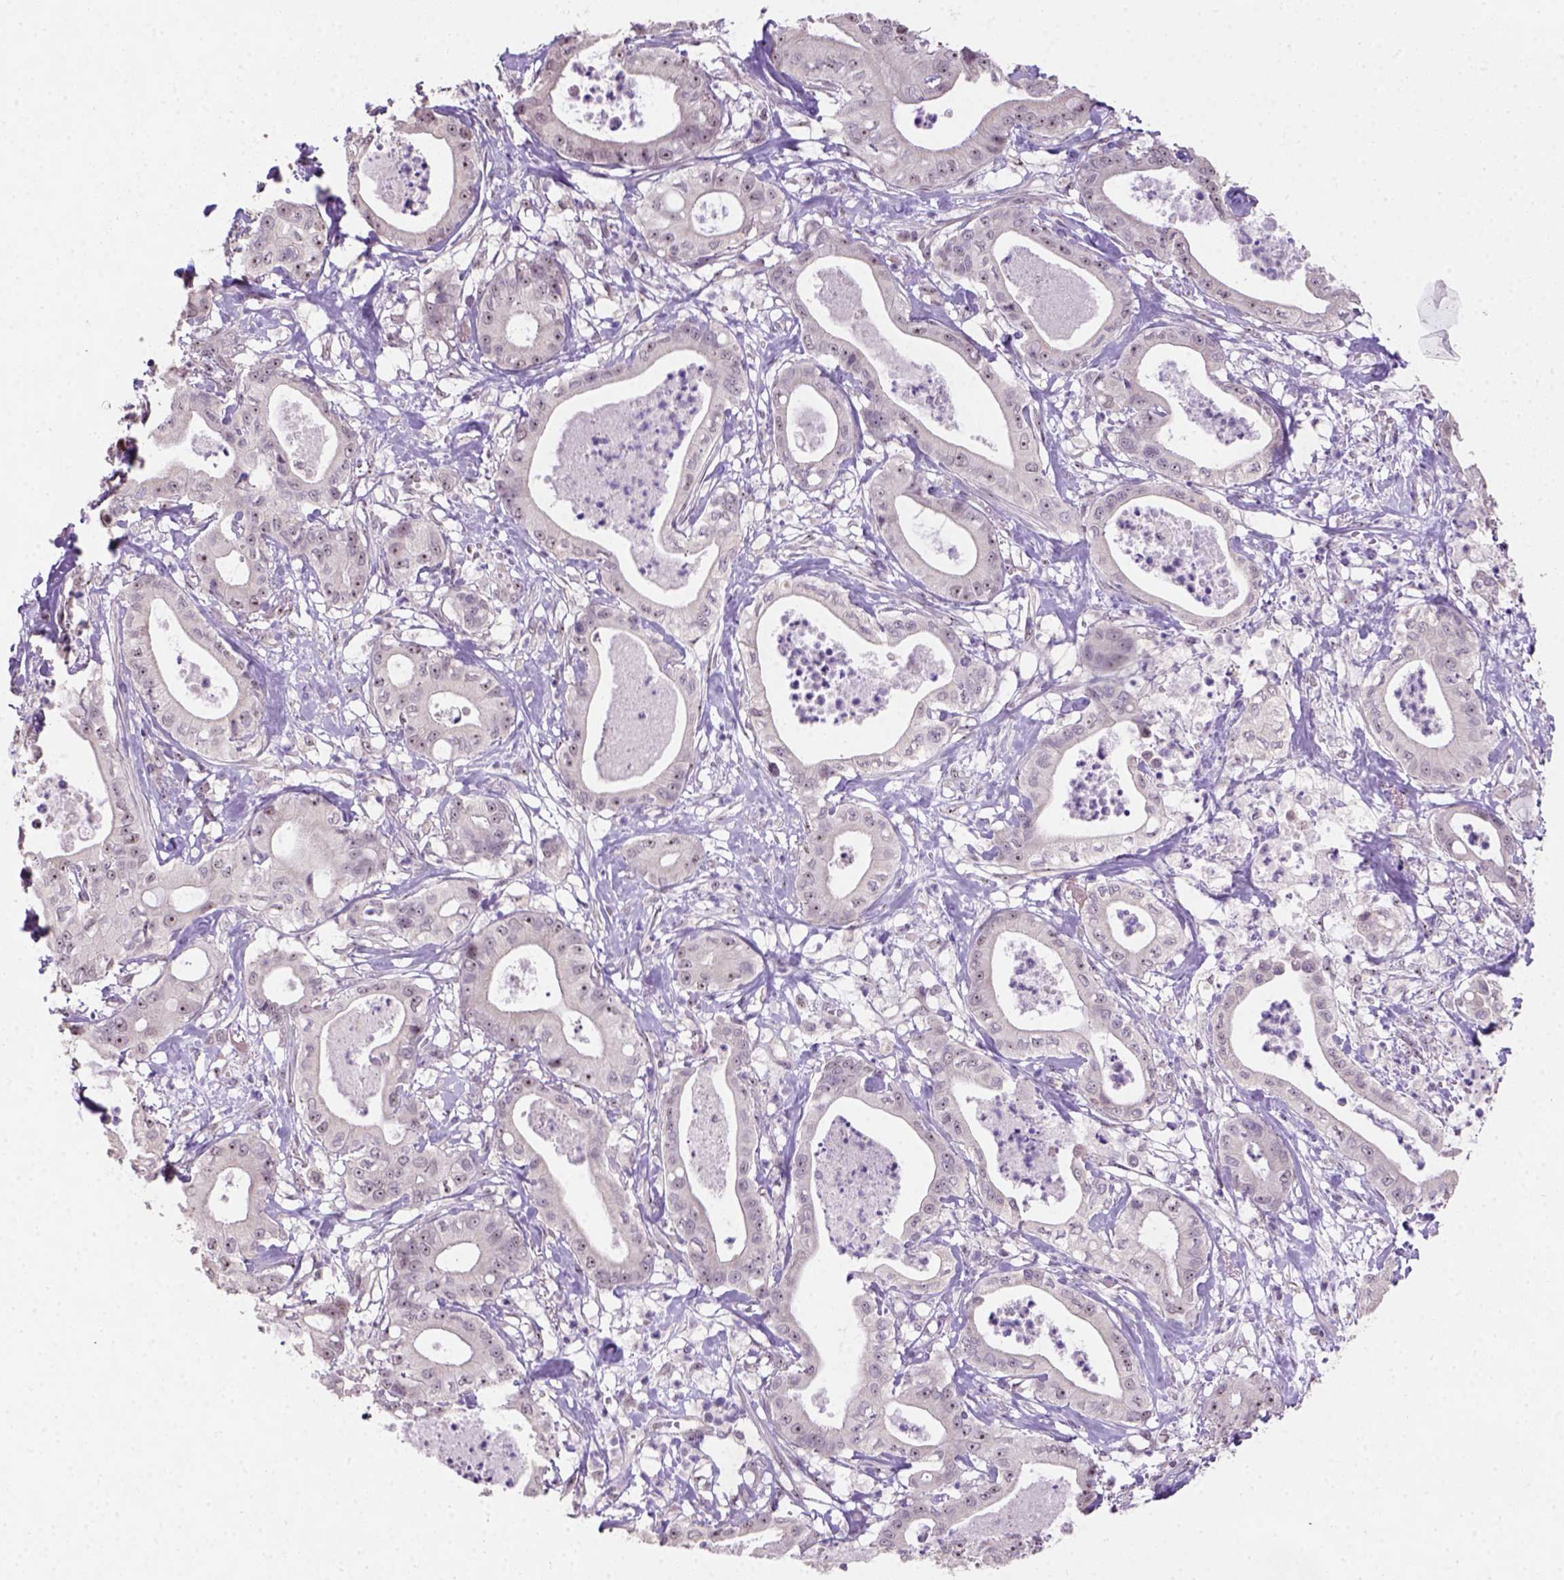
{"staining": {"intensity": "strong", "quantity": "25%-75%", "location": "nuclear"}, "tissue": "pancreatic cancer", "cell_type": "Tumor cells", "image_type": "cancer", "snomed": [{"axis": "morphology", "description": "Adenocarcinoma, NOS"}, {"axis": "topography", "description": "Pancreas"}], "caption": "This micrograph demonstrates immunohistochemistry staining of human pancreatic cancer, with high strong nuclear positivity in approximately 25%-75% of tumor cells.", "gene": "DDX50", "patient": {"sex": "male", "age": 71}}